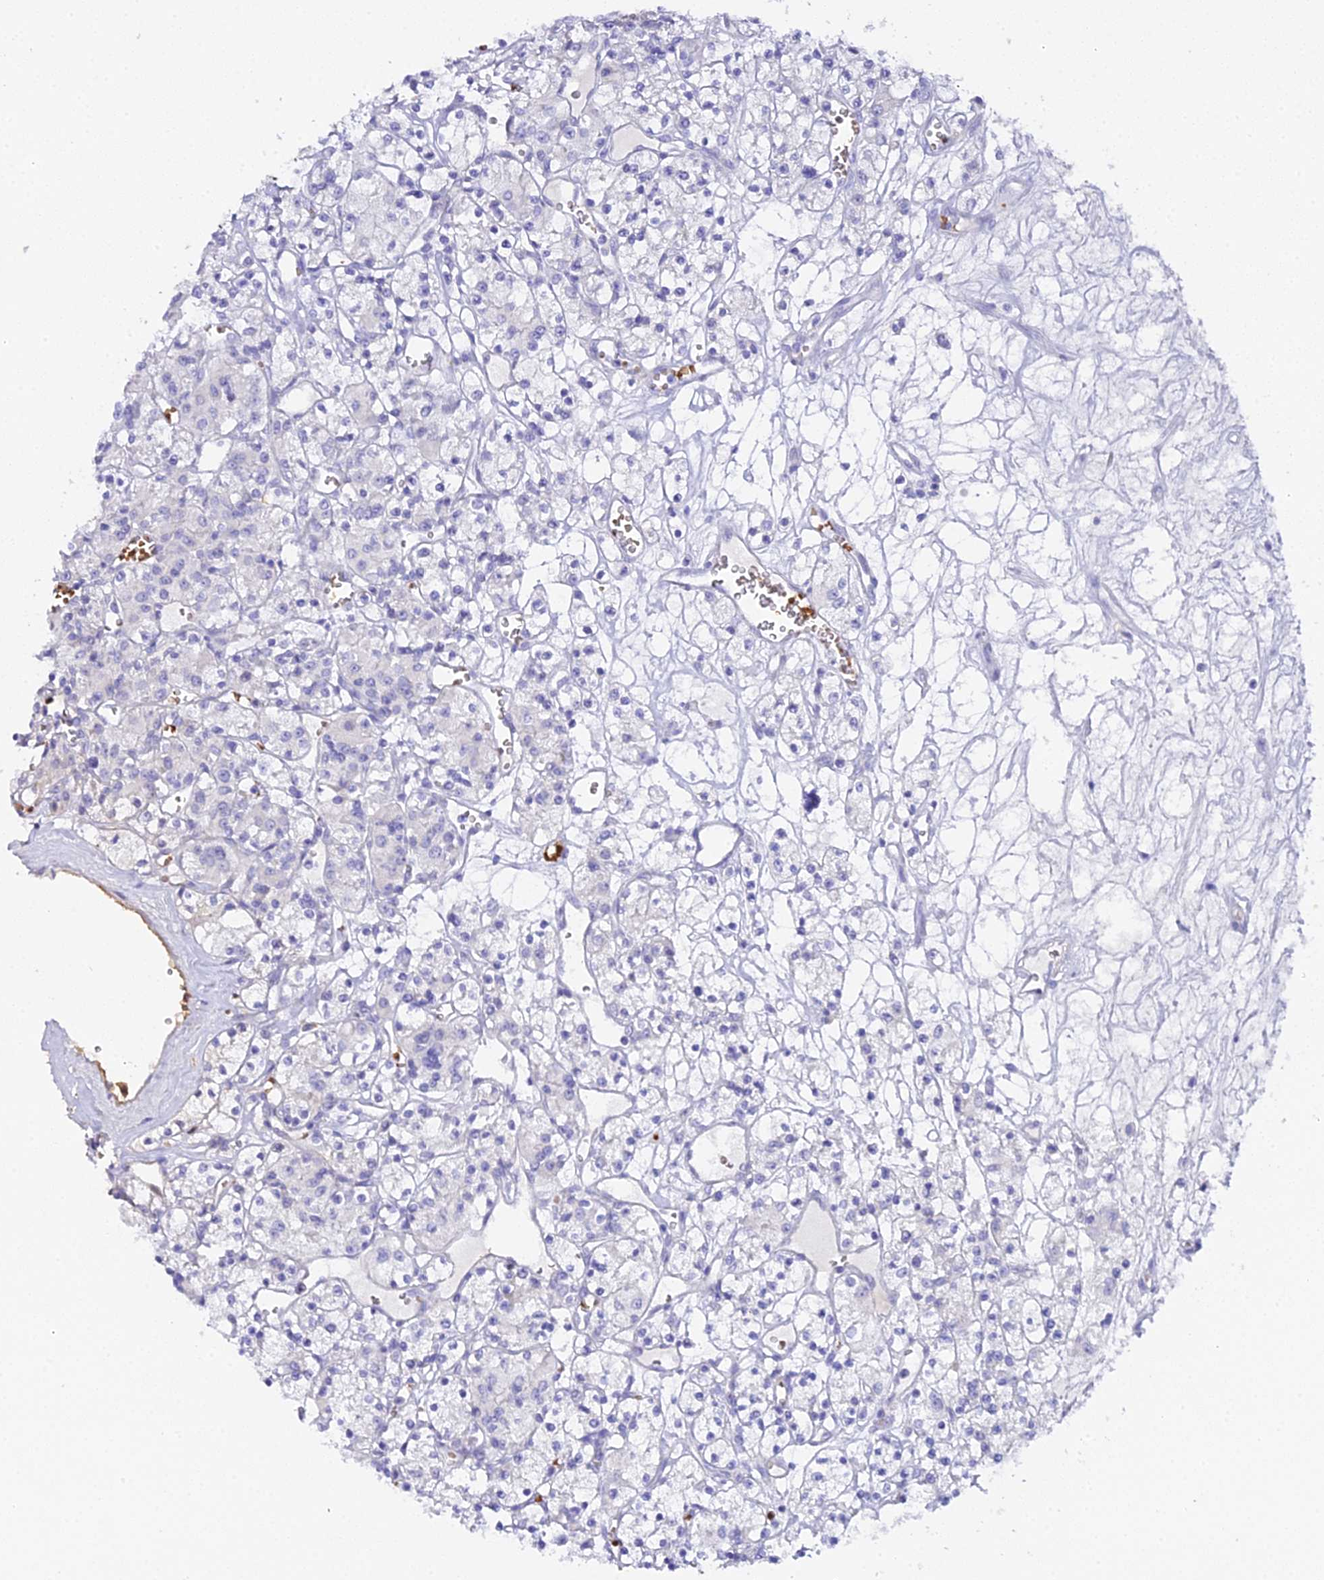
{"staining": {"intensity": "negative", "quantity": "none", "location": "none"}, "tissue": "renal cancer", "cell_type": "Tumor cells", "image_type": "cancer", "snomed": [{"axis": "morphology", "description": "Adenocarcinoma, NOS"}, {"axis": "topography", "description": "Kidney"}], "caption": "Immunohistochemistry of human adenocarcinoma (renal) displays no expression in tumor cells.", "gene": "CFAP45", "patient": {"sex": "female", "age": 59}}